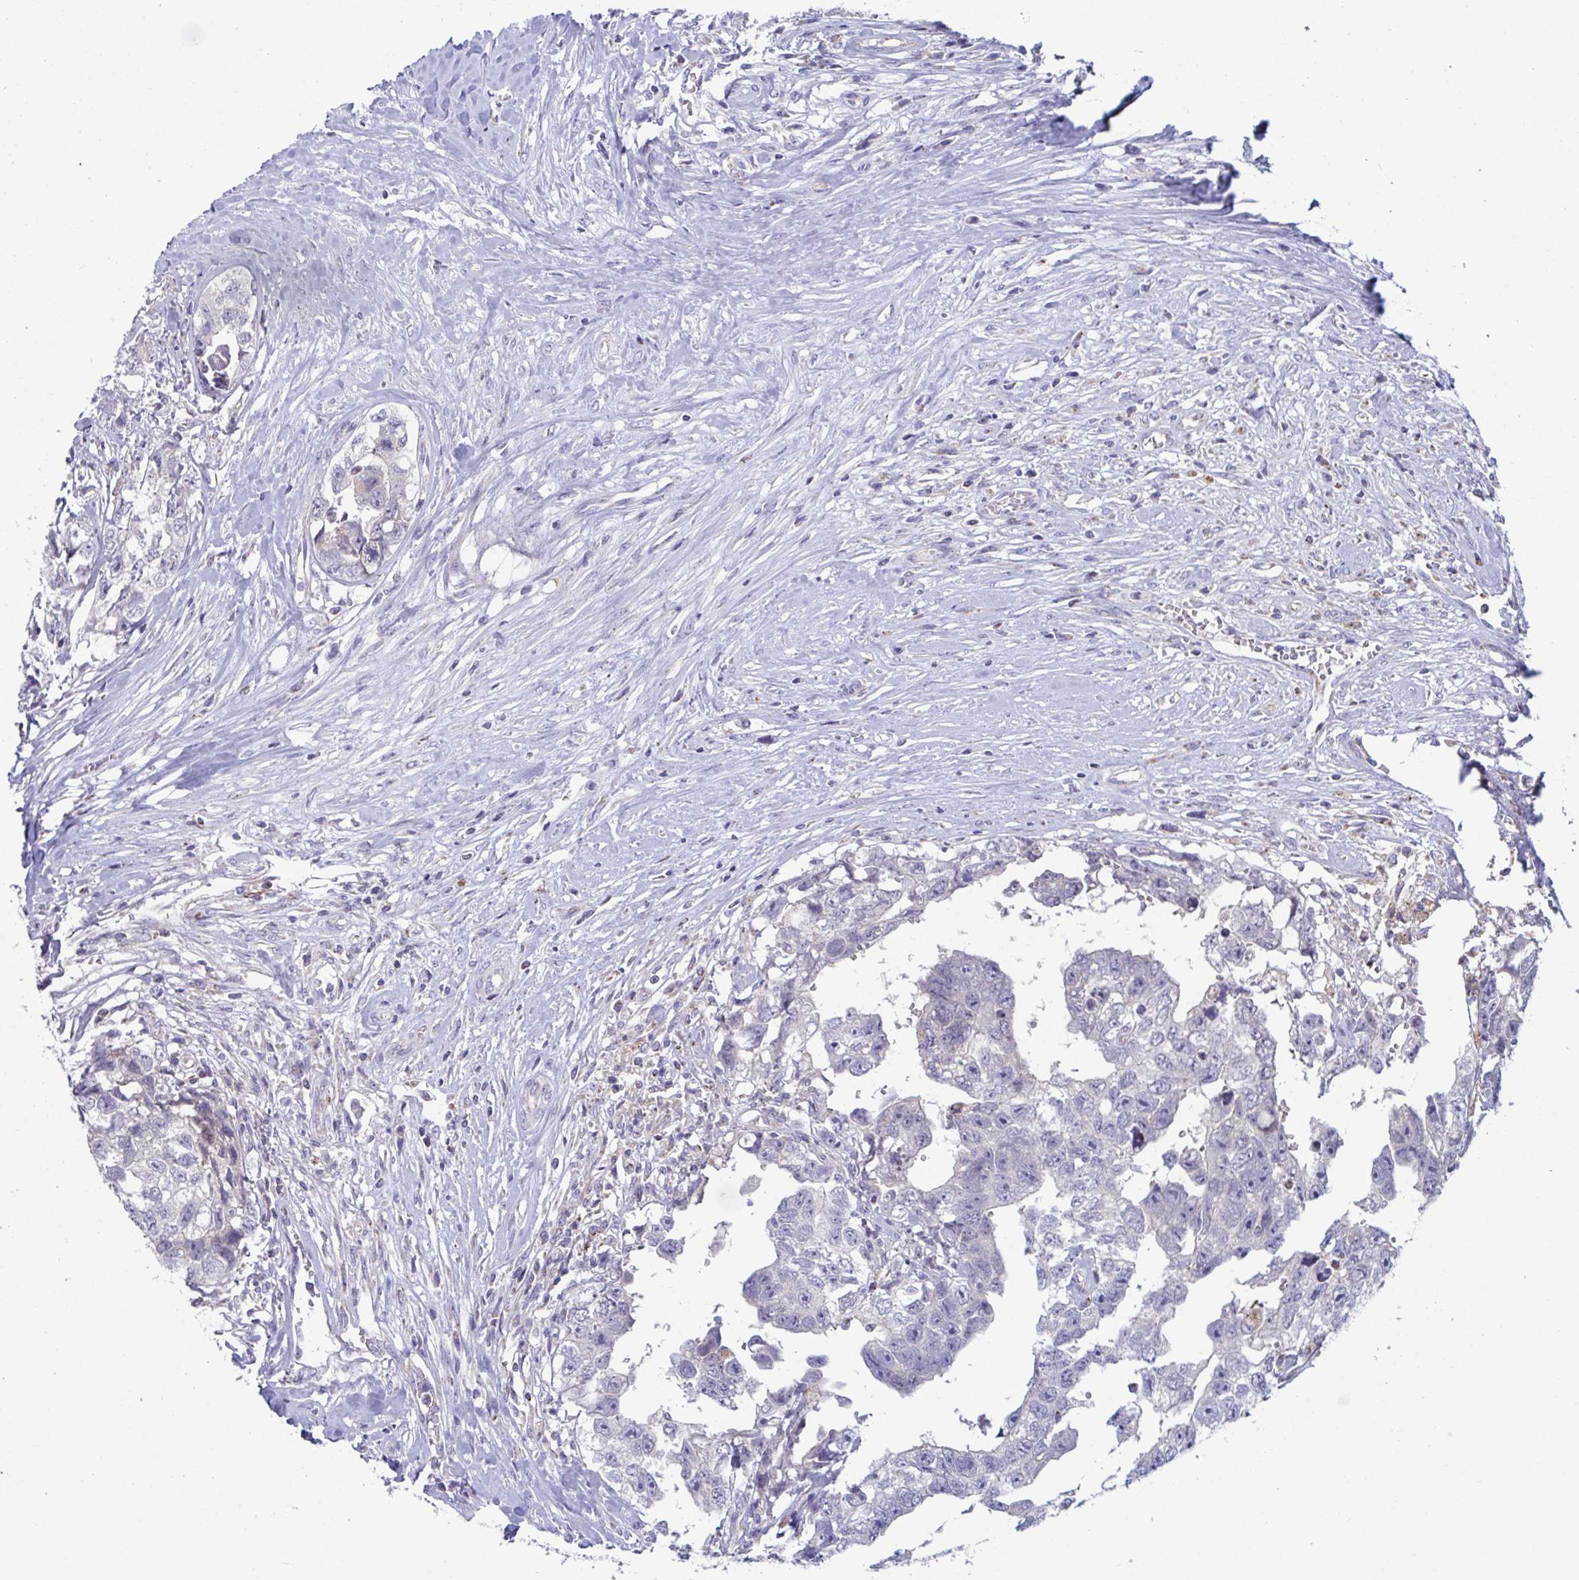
{"staining": {"intensity": "negative", "quantity": "none", "location": "none"}, "tissue": "testis cancer", "cell_type": "Tumor cells", "image_type": "cancer", "snomed": [{"axis": "morphology", "description": "Carcinoma, Embryonal, NOS"}, {"axis": "topography", "description": "Testis"}], "caption": "This is an IHC image of testis cancer (embryonal carcinoma). There is no staining in tumor cells.", "gene": "BCAT2", "patient": {"sex": "male", "age": 22}}